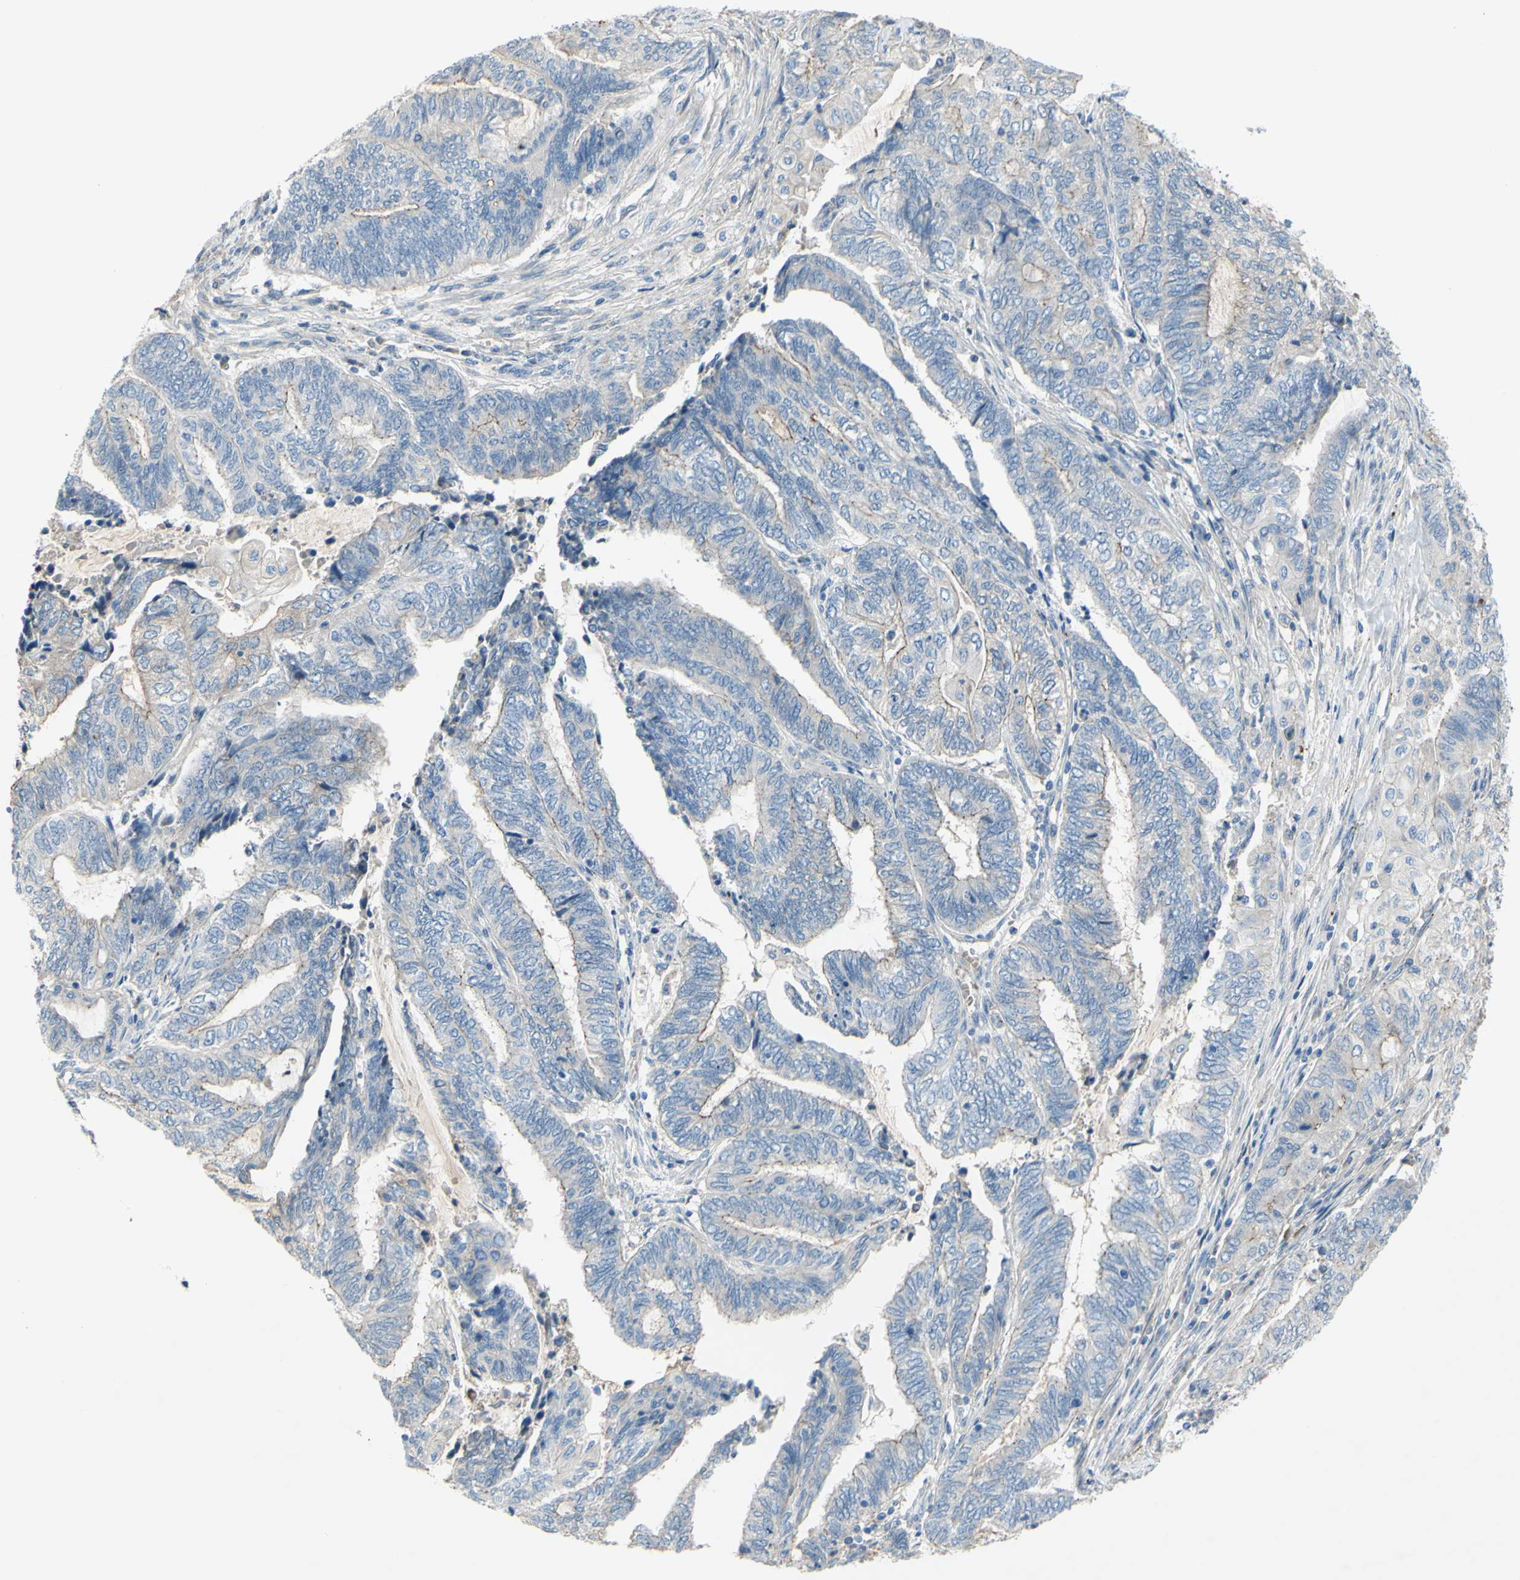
{"staining": {"intensity": "weak", "quantity": "25%-75%", "location": "cytoplasmic/membranous"}, "tissue": "endometrial cancer", "cell_type": "Tumor cells", "image_type": "cancer", "snomed": [{"axis": "morphology", "description": "Adenocarcinoma, NOS"}, {"axis": "topography", "description": "Uterus"}, {"axis": "topography", "description": "Endometrium"}], "caption": "Immunohistochemical staining of endometrial adenocarcinoma reveals weak cytoplasmic/membranous protein positivity in approximately 25%-75% of tumor cells. (brown staining indicates protein expression, while blue staining denotes nuclei).", "gene": "TMEM59L", "patient": {"sex": "female", "age": 70}}